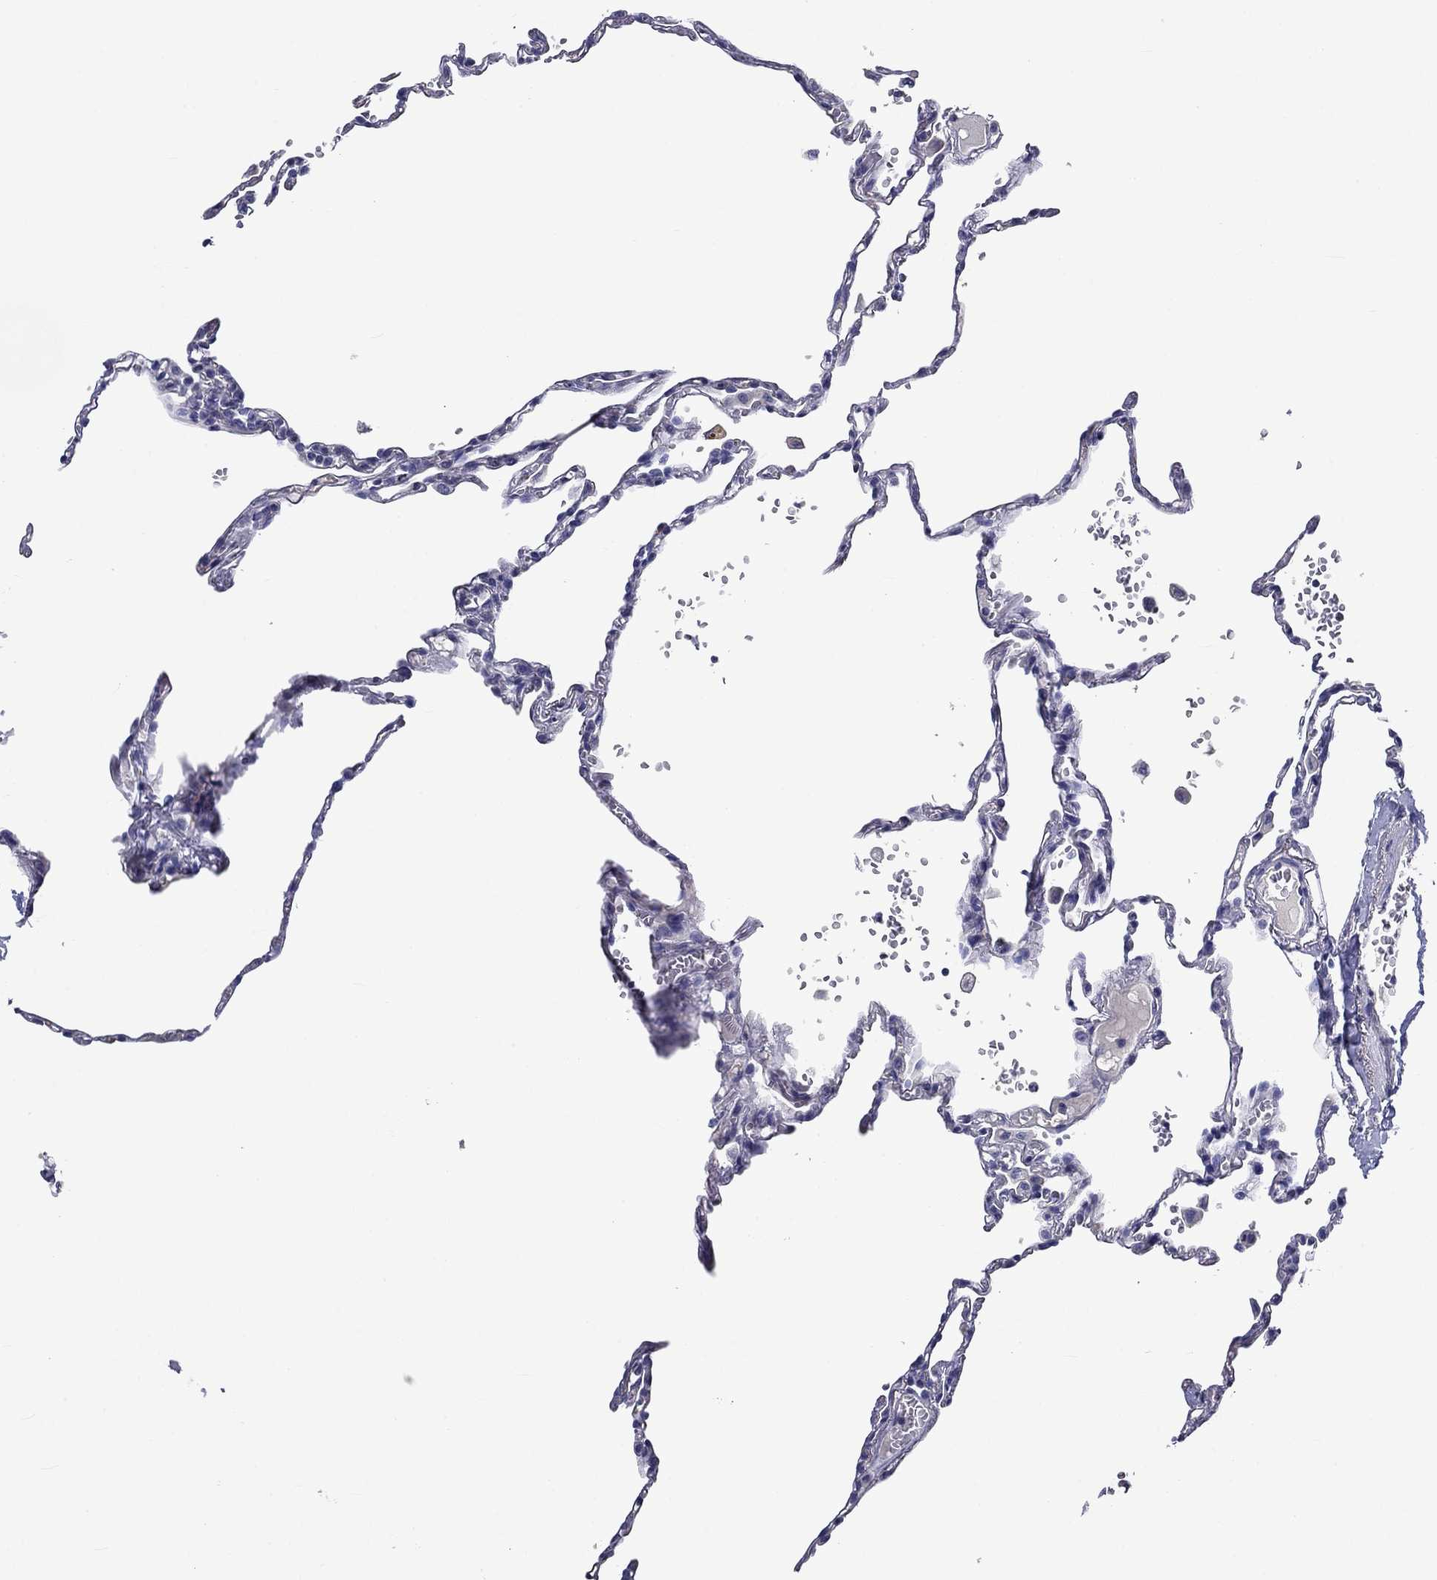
{"staining": {"intensity": "negative", "quantity": "none", "location": "none"}, "tissue": "lung", "cell_type": "Alveolar cells", "image_type": "normal", "snomed": [{"axis": "morphology", "description": "Normal tissue, NOS"}, {"axis": "topography", "description": "Lung"}], "caption": "This is a micrograph of immunohistochemistry staining of benign lung, which shows no expression in alveolar cells.", "gene": "CNDP1", "patient": {"sex": "male", "age": 78}}